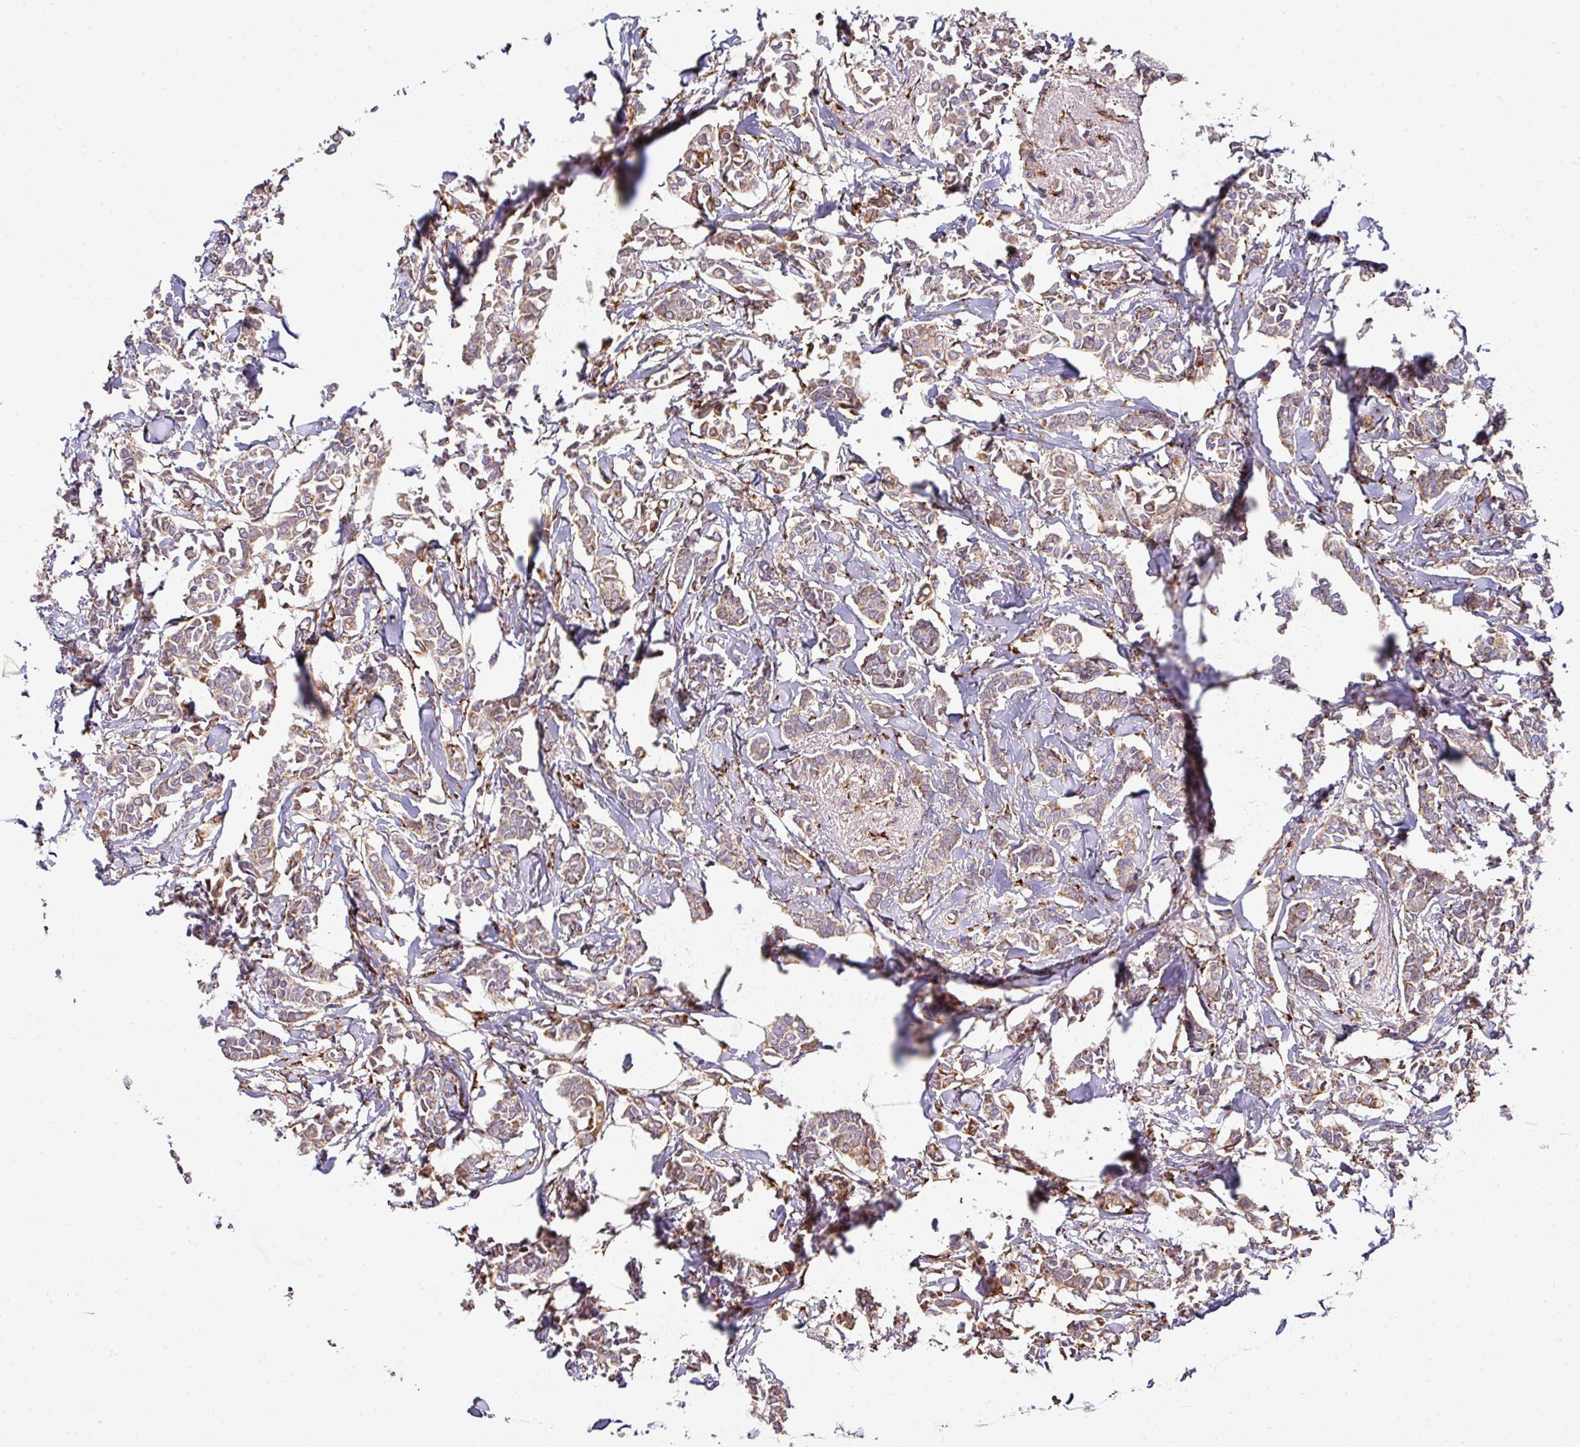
{"staining": {"intensity": "moderate", "quantity": ">75%", "location": "cytoplasmic/membranous"}, "tissue": "breast cancer", "cell_type": "Tumor cells", "image_type": "cancer", "snomed": [{"axis": "morphology", "description": "Duct carcinoma"}, {"axis": "topography", "description": "Breast"}], "caption": "Tumor cells exhibit medium levels of moderate cytoplasmic/membranous positivity in about >75% of cells in breast cancer (infiltrating ductal carcinoma).", "gene": "ZNF268", "patient": {"sex": "female", "age": 41}}